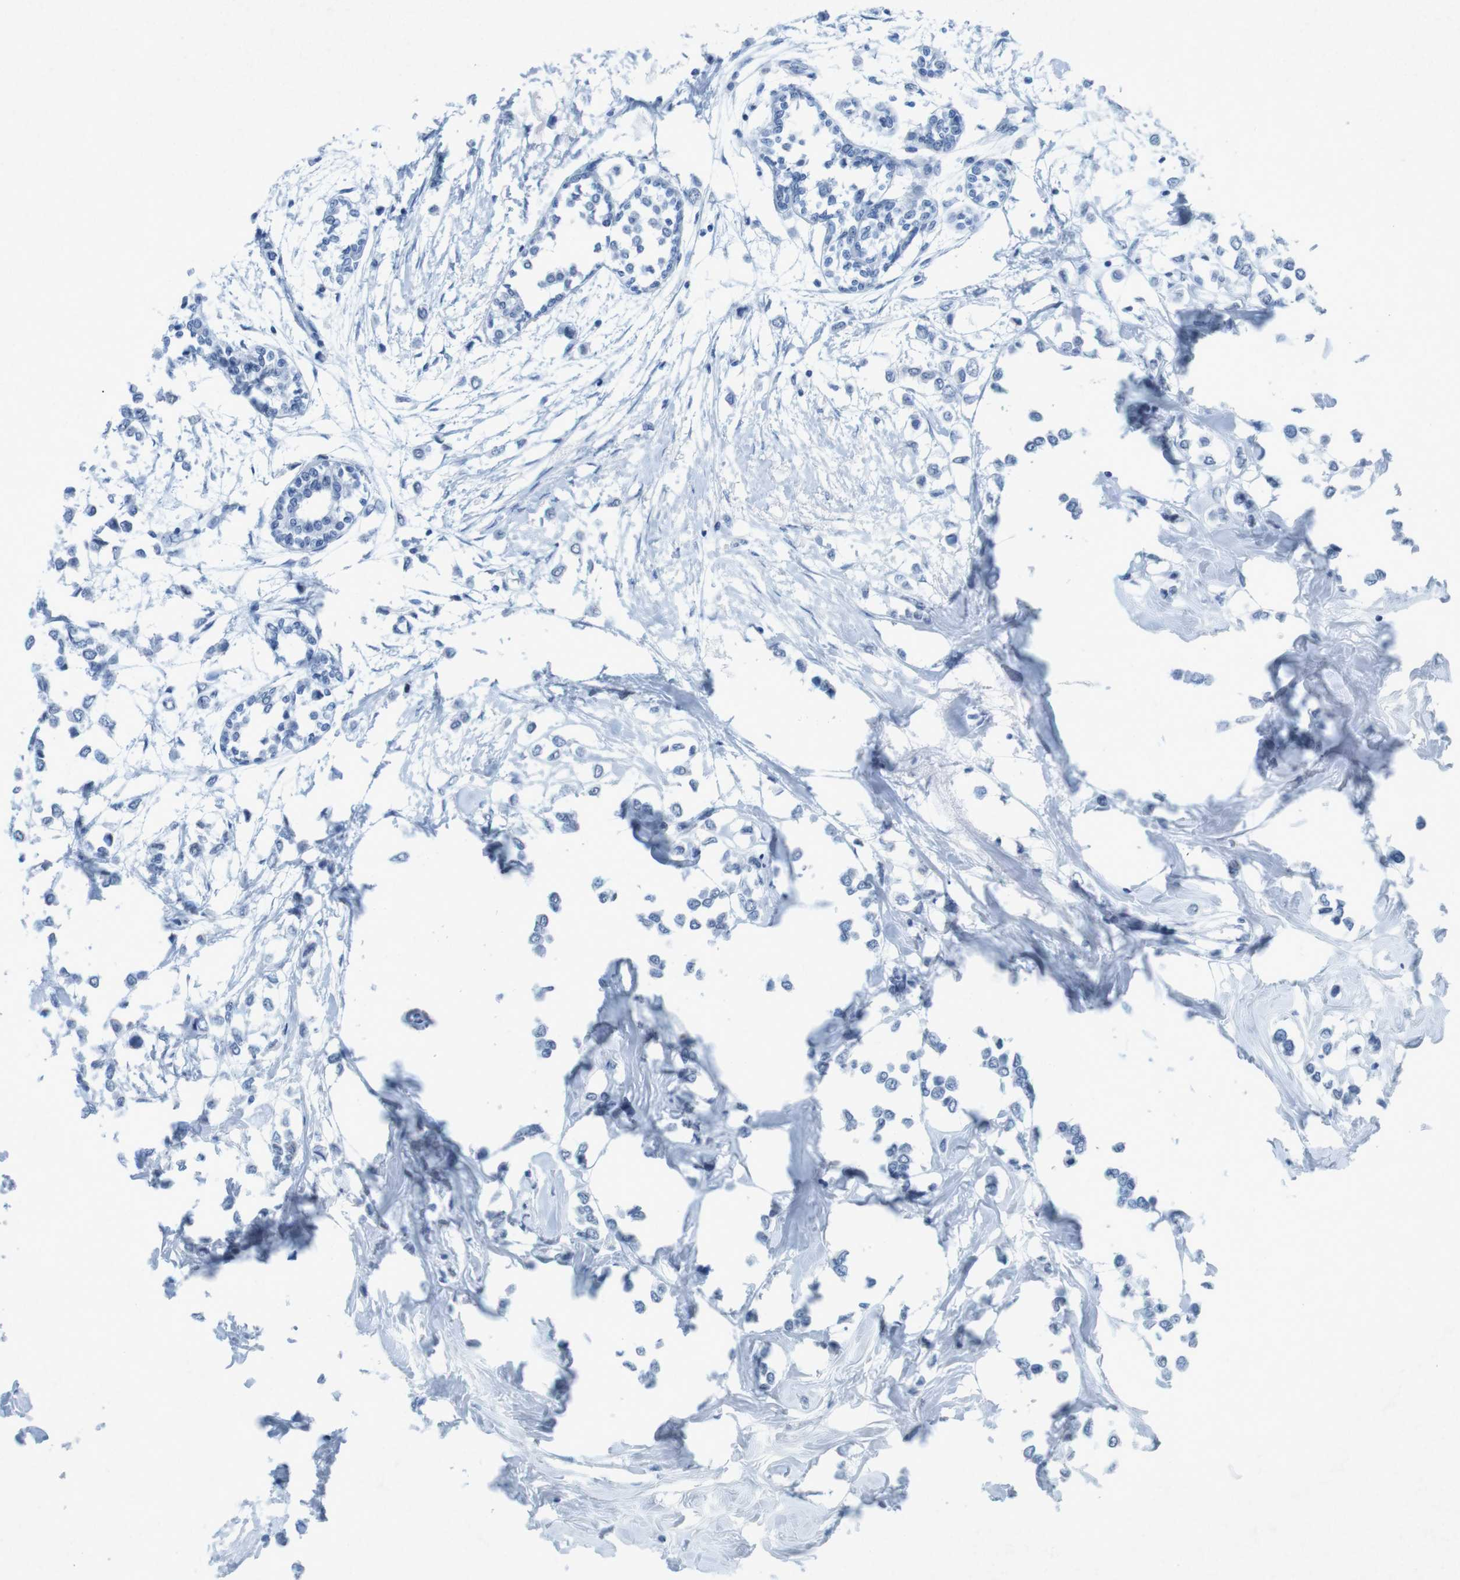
{"staining": {"intensity": "negative", "quantity": "none", "location": "none"}, "tissue": "breast cancer", "cell_type": "Tumor cells", "image_type": "cancer", "snomed": [{"axis": "morphology", "description": "Lobular carcinoma"}, {"axis": "topography", "description": "Breast"}], "caption": "There is no significant expression in tumor cells of breast lobular carcinoma. Nuclei are stained in blue.", "gene": "CTAG1B", "patient": {"sex": "female", "age": 51}}